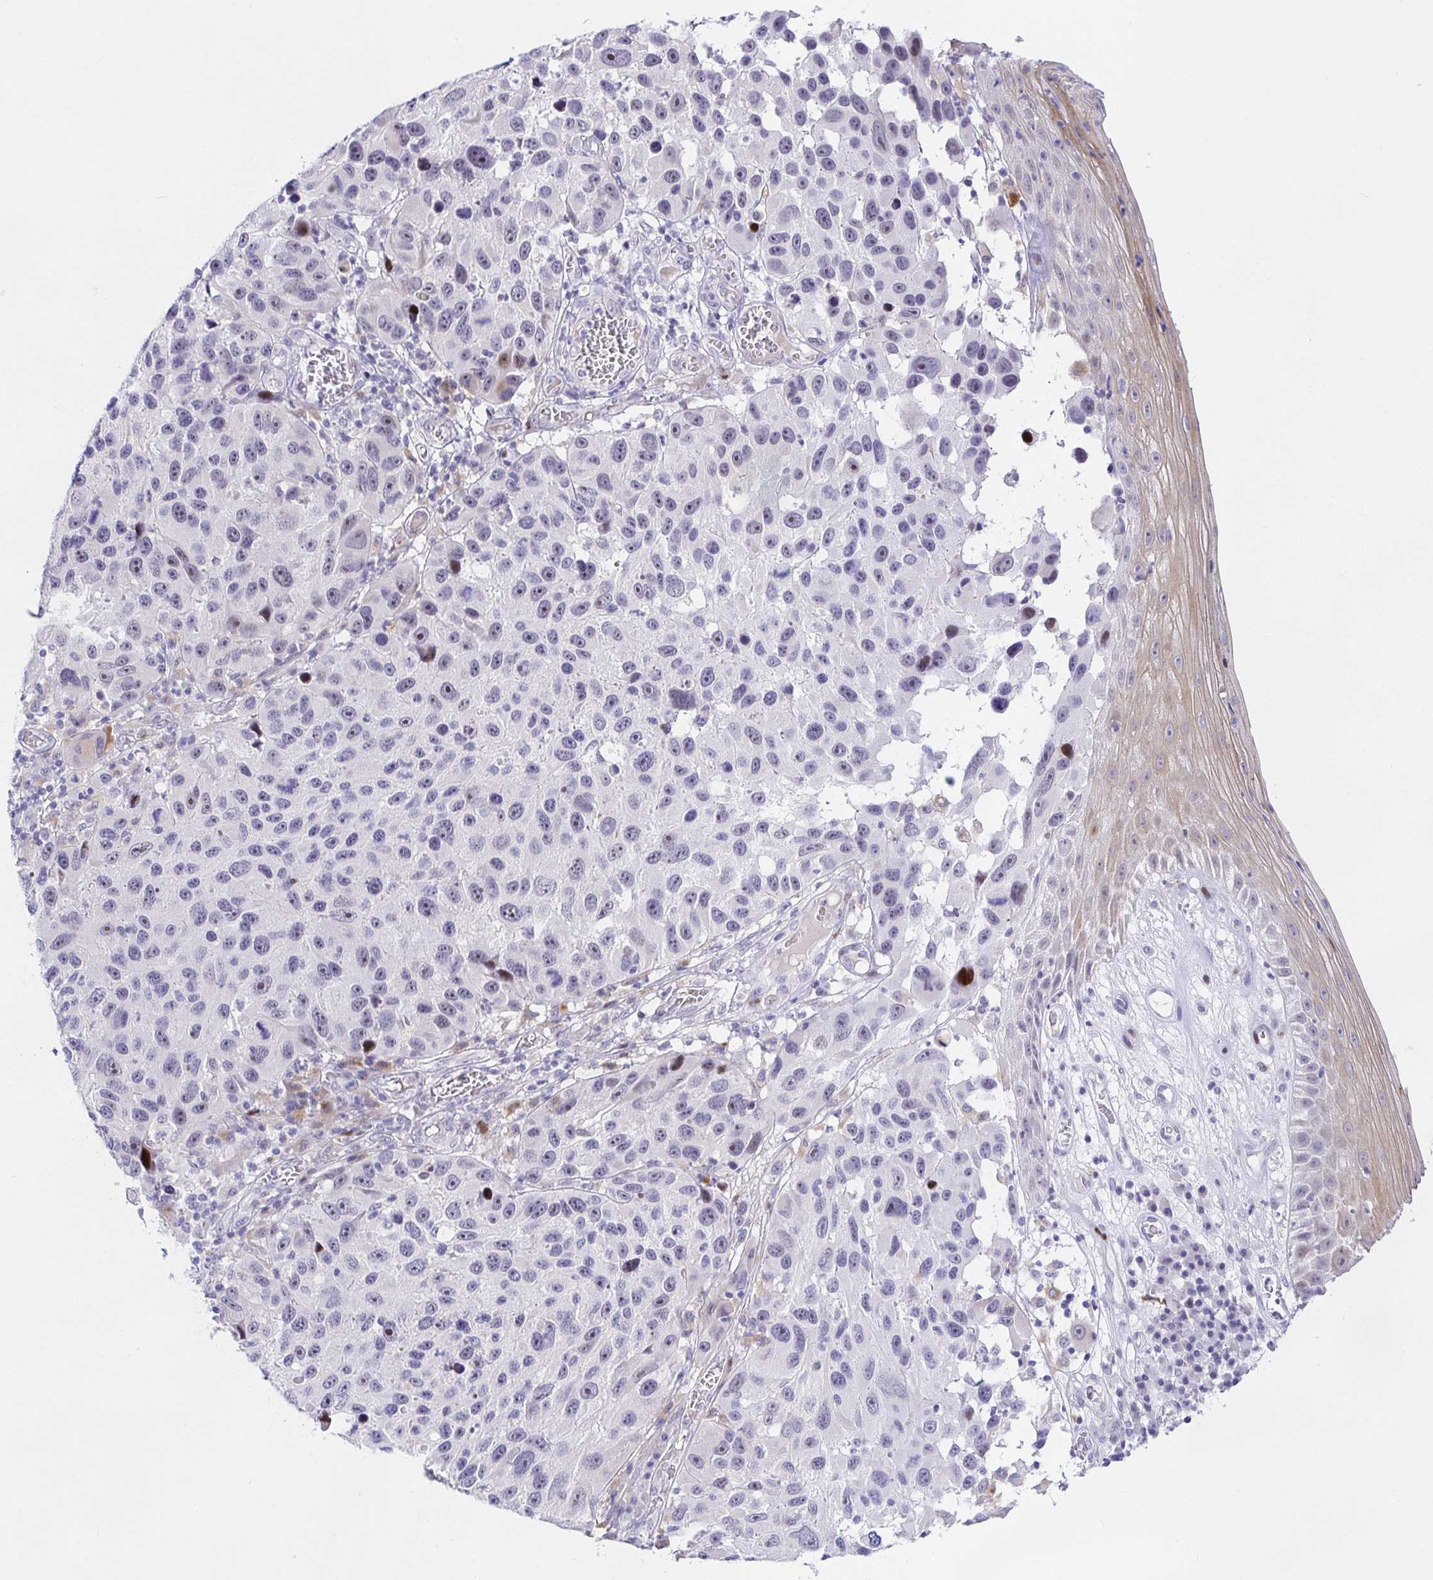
{"staining": {"intensity": "negative", "quantity": "none", "location": "none"}, "tissue": "melanoma", "cell_type": "Tumor cells", "image_type": "cancer", "snomed": [{"axis": "morphology", "description": "Malignant melanoma, NOS"}, {"axis": "topography", "description": "Skin"}], "caption": "Tumor cells are negative for brown protein staining in melanoma.", "gene": "KBTBD13", "patient": {"sex": "male", "age": 53}}